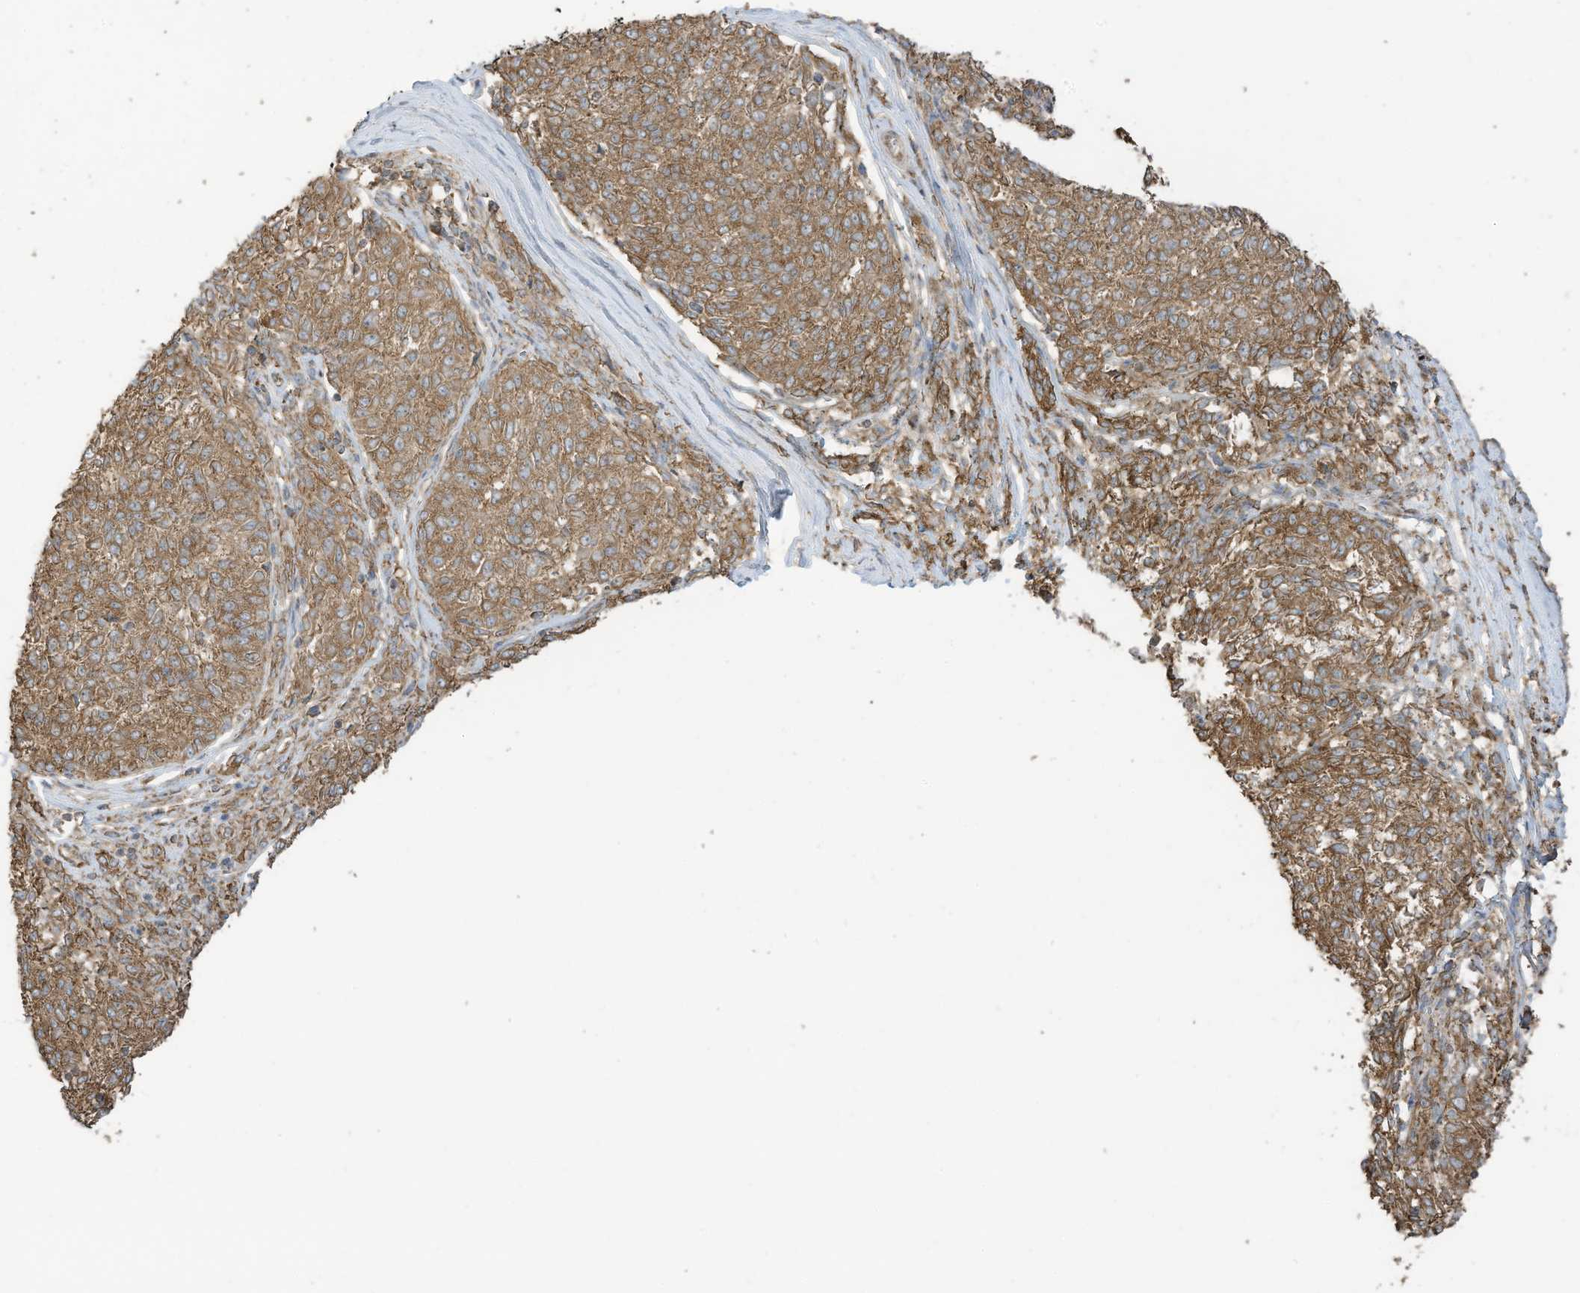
{"staining": {"intensity": "moderate", "quantity": ">75%", "location": "cytoplasmic/membranous"}, "tissue": "melanoma", "cell_type": "Tumor cells", "image_type": "cancer", "snomed": [{"axis": "morphology", "description": "Malignant melanoma, NOS"}, {"axis": "topography", "description": "Skin"}], "caption": "Immunohistochemistry image of human malignant melanoma stained for a protein (brown), which shows medium levels of moderate cytoplasmic/membranous staining in approximately >75% of tumor cells.", "gene": "CGAS", "patient": {"sex": "female", "age": 72}}